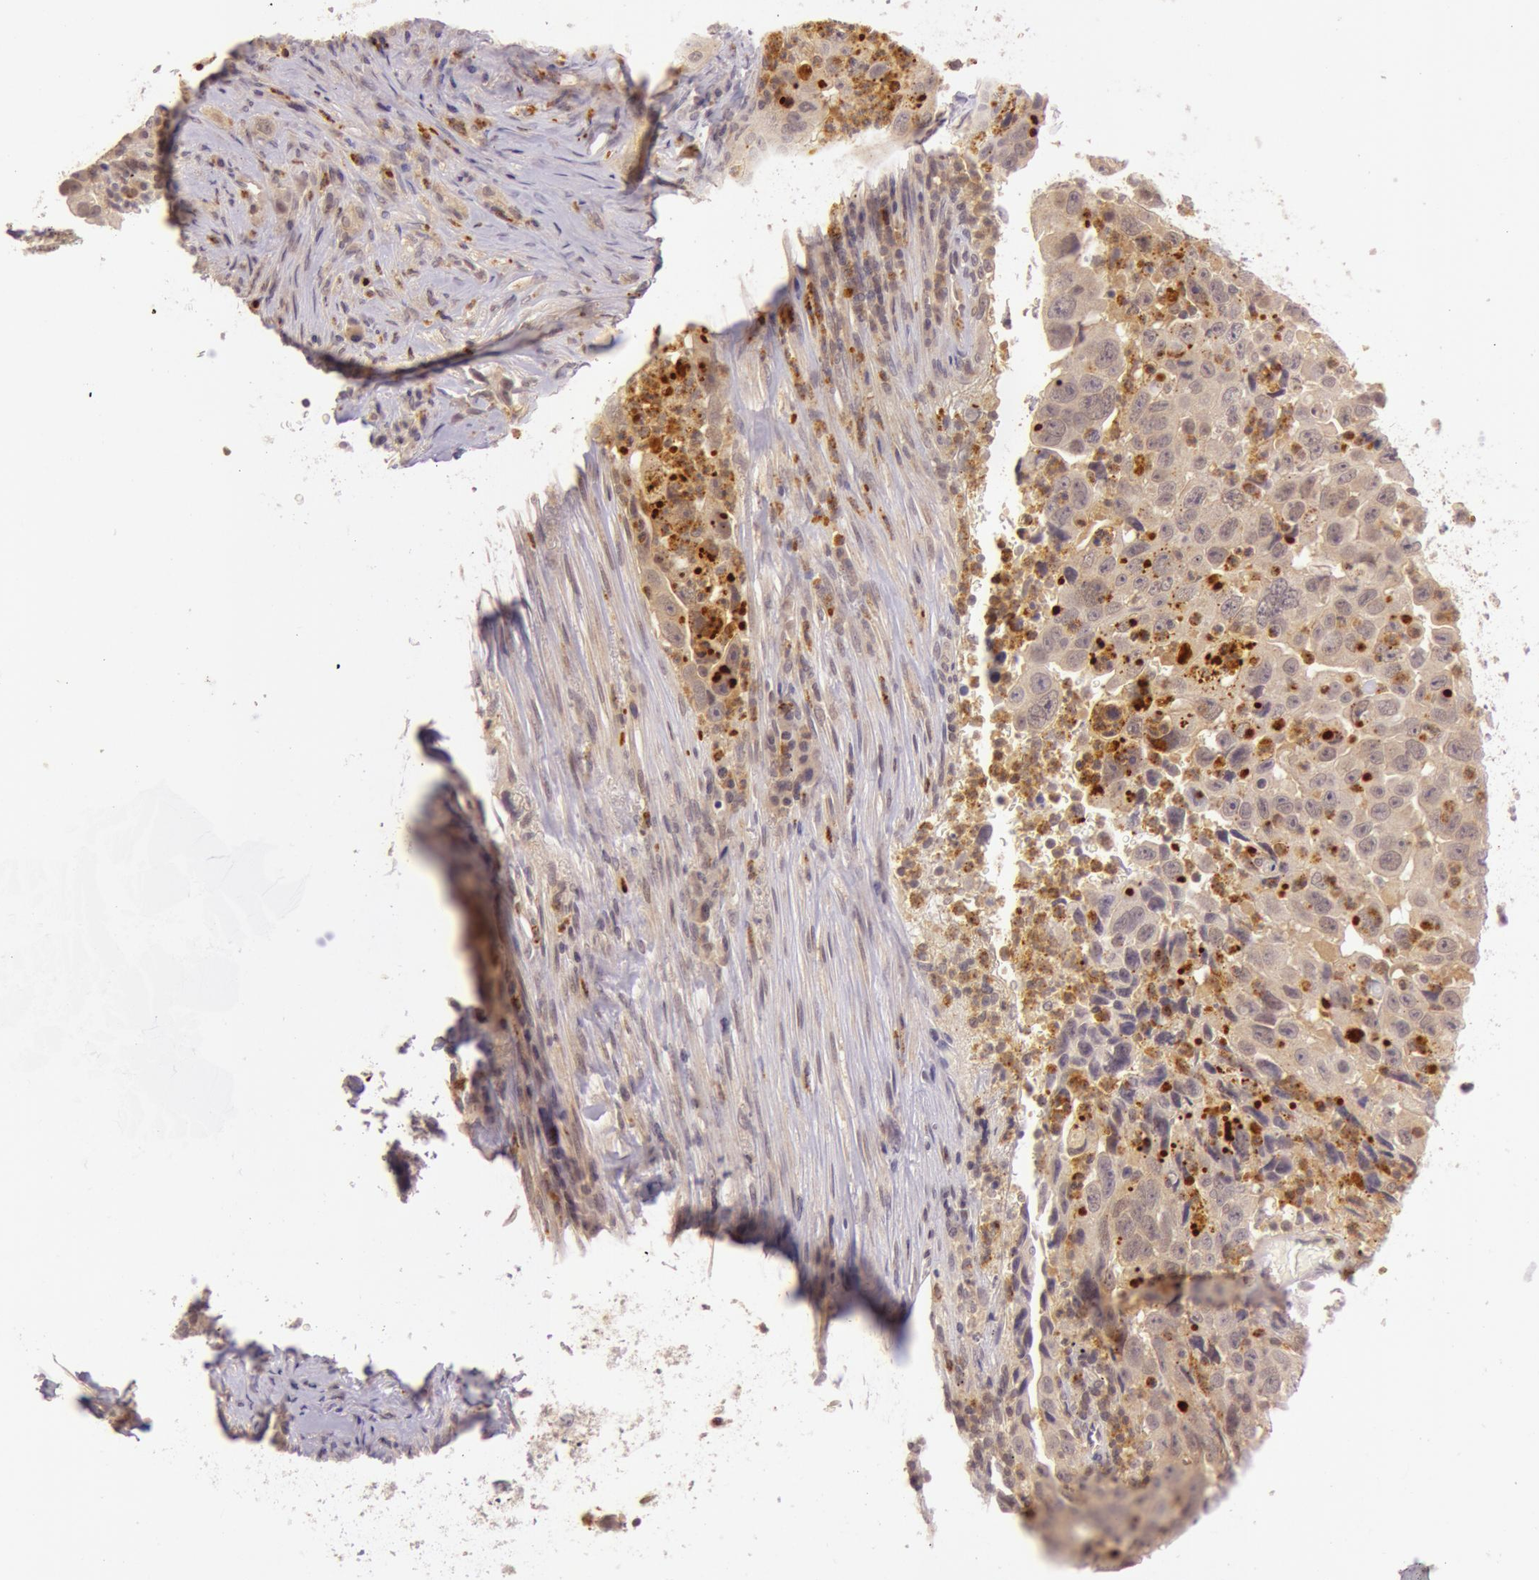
{"staining": {"intensity": "weak", "quantity": ">75%", "location": "cytoplasmic/membranous"}, "tissue": "lung cancer", "cell_type": "Tumor cells", "image_type": "cancer", "snomed": [{"axis": "morphology", "description": "Squamous cell carcinoma, NOS"}, {"axis": "topography", "description": "Lung"}], "caption": "This is a micrograph of immunohistochemistry (IHC) staining of lung cancer, which shows weak positivity in the cytoplasmic/membranous of tumor cells.", "gene": "ATG2B", "patient": {"sex": "male", "age": 64}}